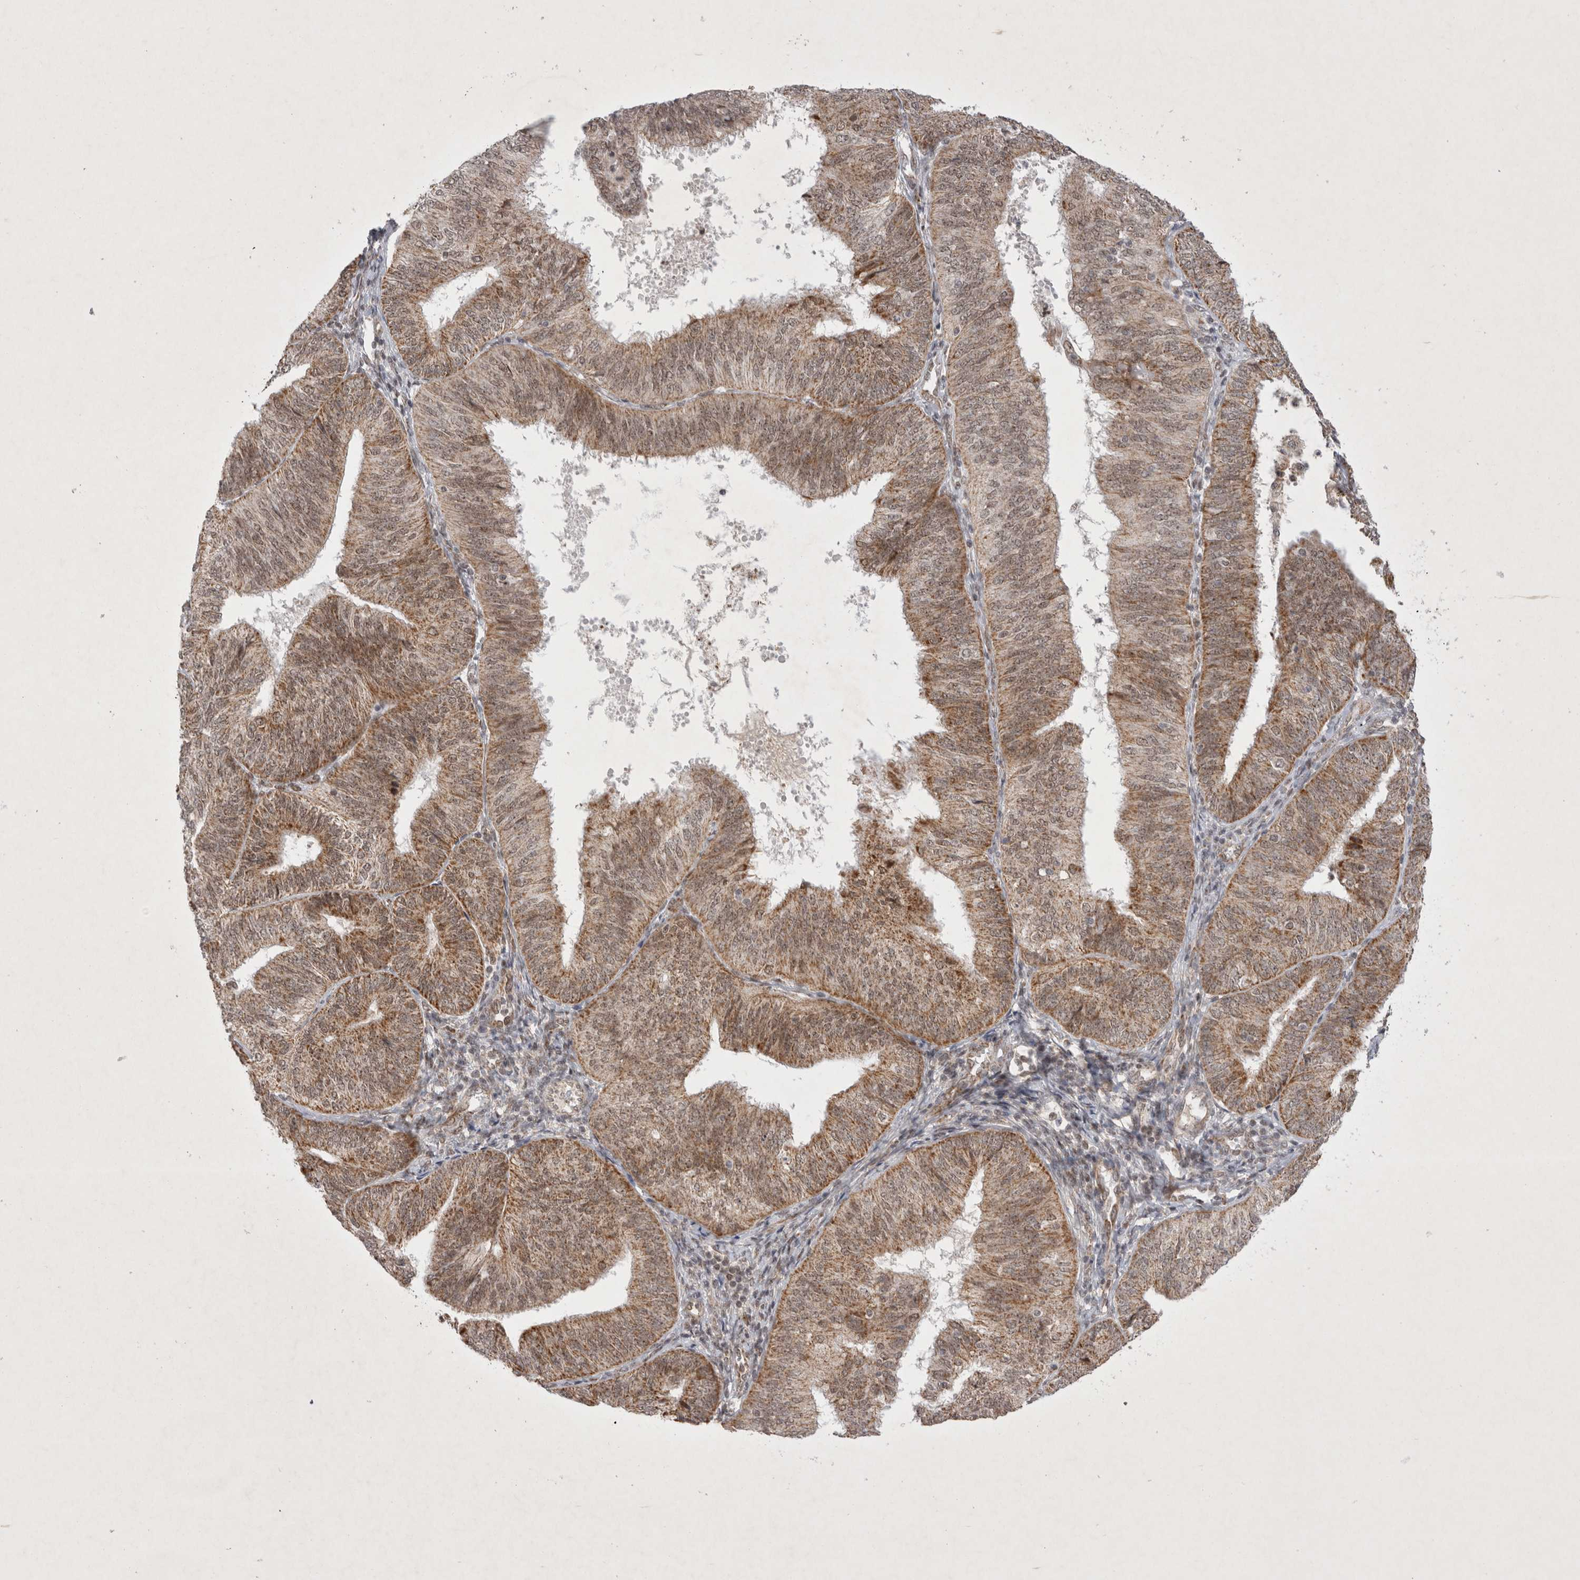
{"staining": {"intensity": "moderate", "quantity": ">75%", "location": "cytoplasmic/membranous,nuclear"}, "tissue": "endometrial cancer", "cell_type": "Tumor cells", "image_type": "cancer", "snomed": [{"axis": "morphology", "description": "Adenocarcinoma, NOS"}, {"axis": "topography", "description": "Endometrium"}], "caption": "IHC staining of endometrial cancer, which reveals medium levels of moderate cytoplasmic/membranous and nuclear expression in approximately >75% of tumor cells indicating moderate cytoplasmic/membranous and nuclear protein staining. The staining was performed using DAB (3,3'-diaminobenzidine) (brown) for protein detection and nuclei were counterstained in hematoxylin (blue).", "gene": "MRPL37", "patient": {"sex": "female", "age": 58}}